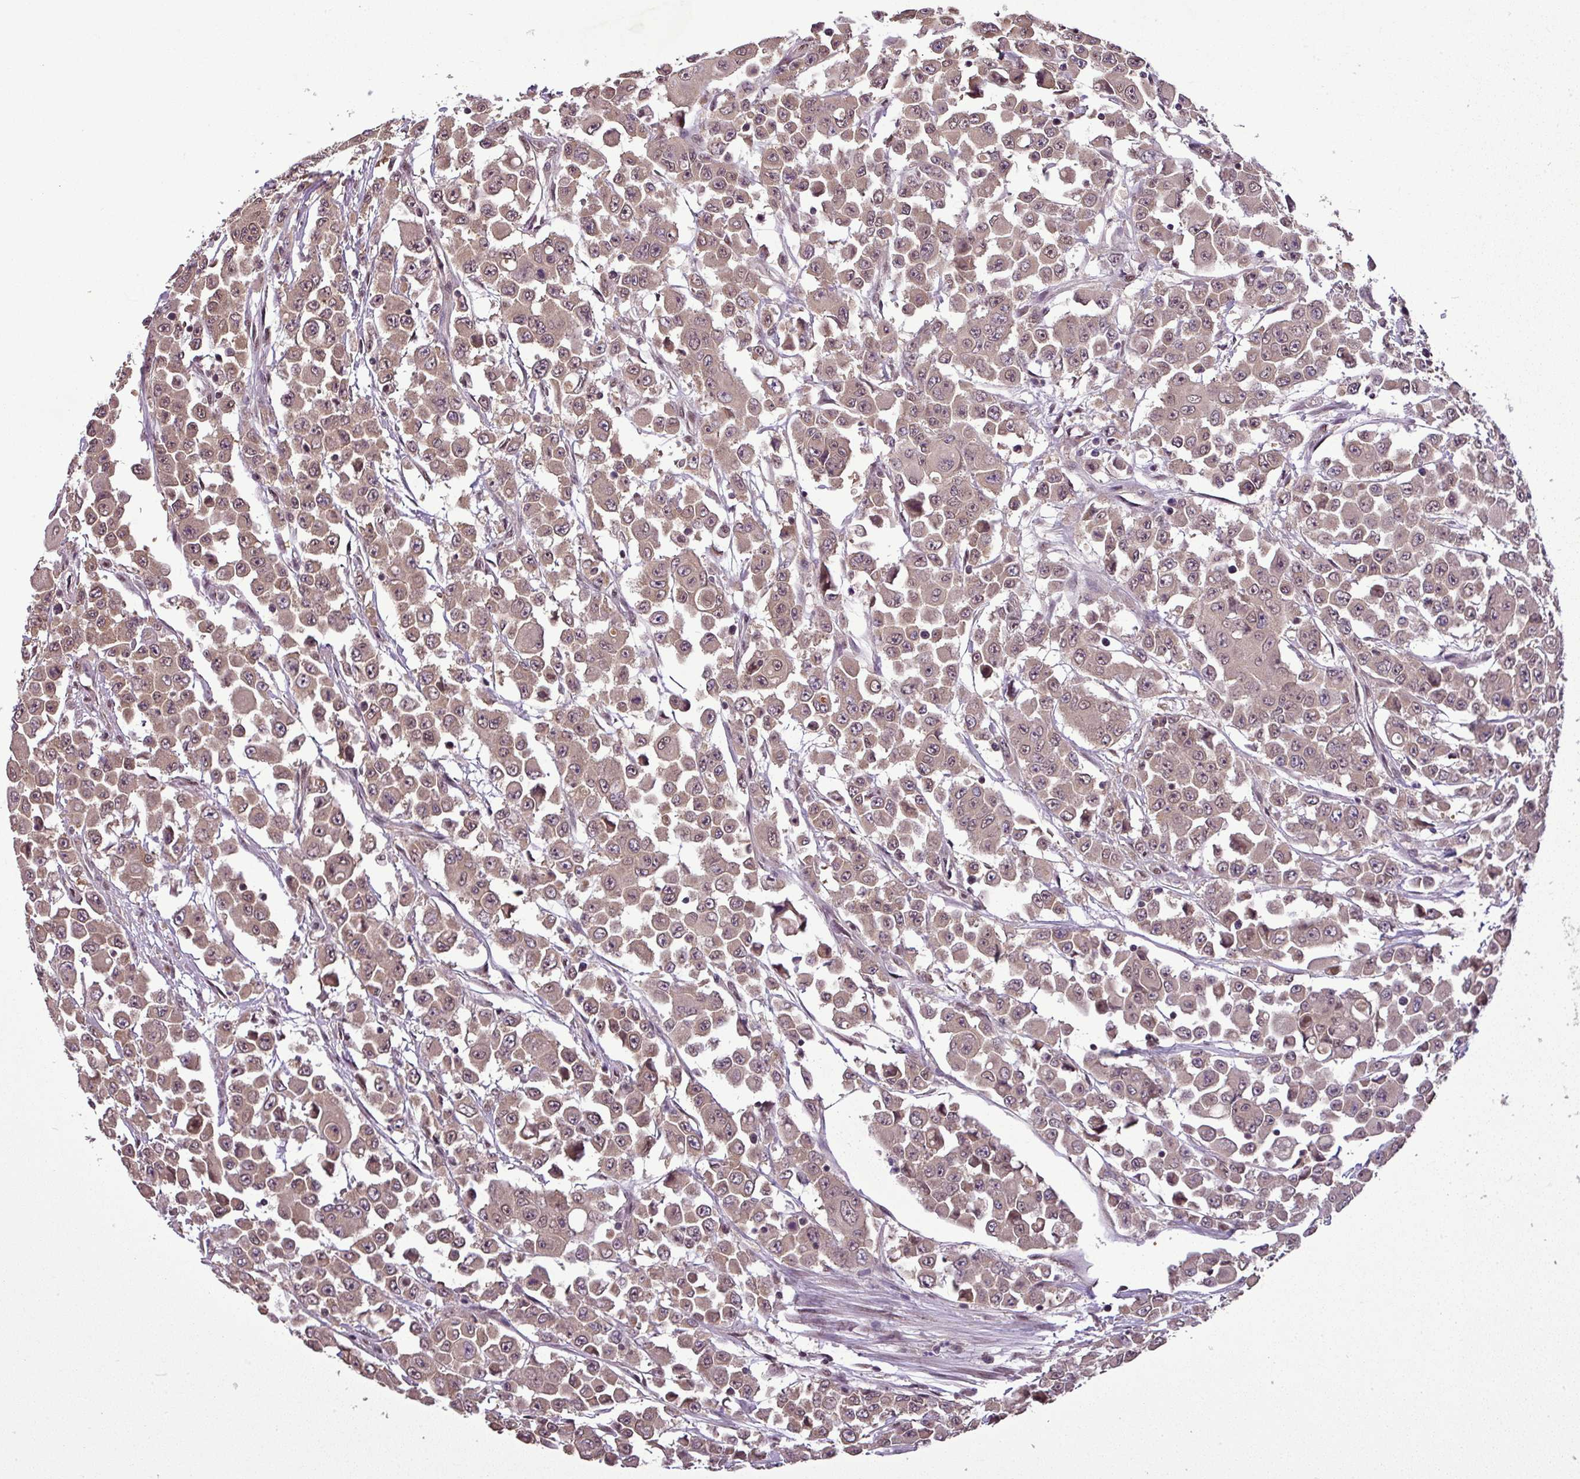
{"staining": {"intensity": "weak", "quantity": ">75%", "location": "cytoplasmic/membranous,nuclear"}, "tissue": "colorectal cancer", "cell_type": "Tumor cells", "image_type": "cancer", "snomed": [{"axis": "morphology", "description": "Adenocarcinoma, NOS"}, {"axis": "topography", "description": "Colon"}], "caption": "Protein staining of colorectal adenocarcinoma tissue displays weak cytoplasmic/membranous and nuclear positivity in about >75% of tumor cells.", "gene": "MFHAS1", "patient": {"sex": "male", "age": 51}}